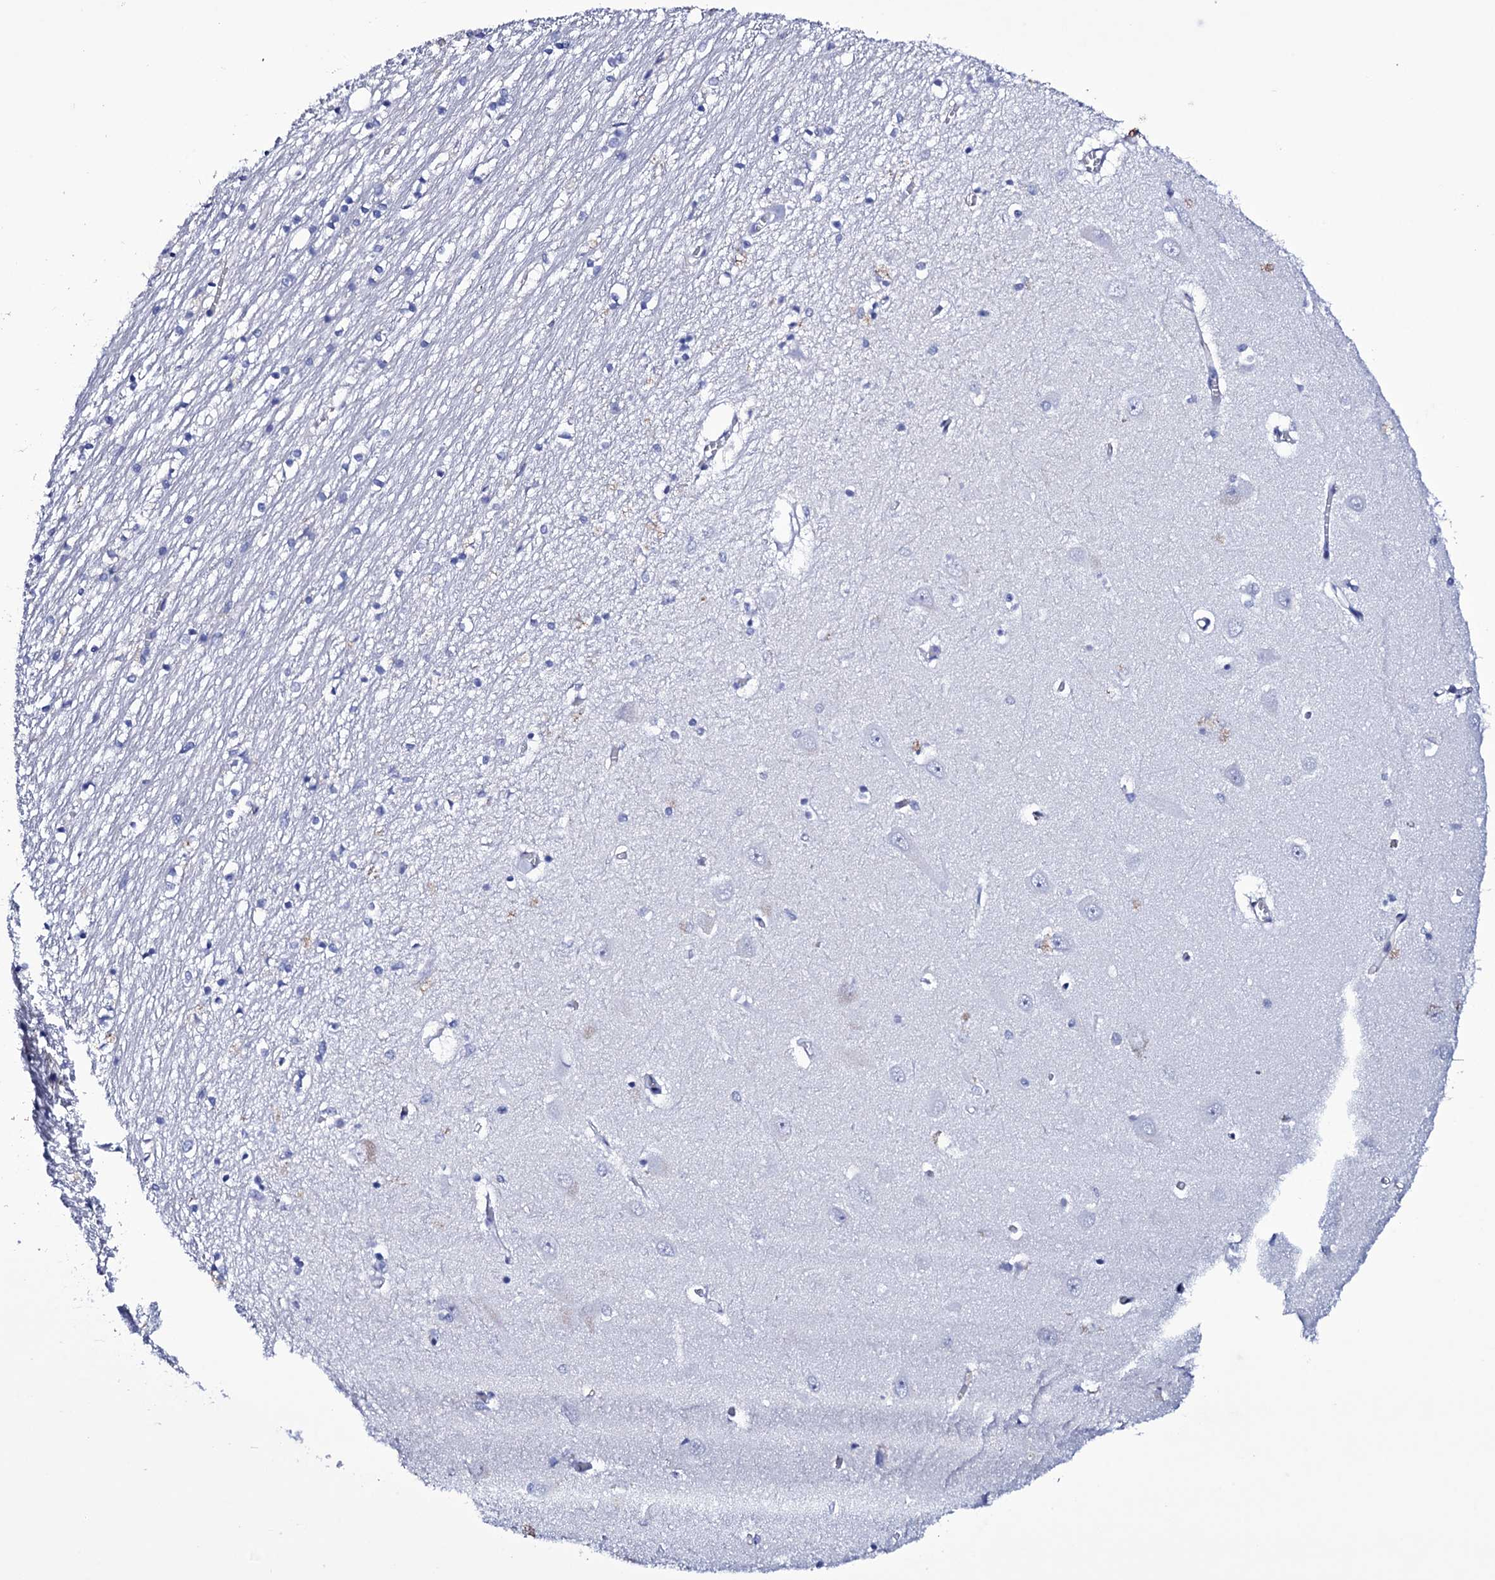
{"staining": {"intensity": "negative", "quantity": "none", "location": "none"}, "tissue": "hippocampus", "cell_type": "Glial cells", "image_type": "normal", "snomed": [{"axis": "morphology", "description": "Normal tissue, NOS"}, {"axis": "topography", "description": "Hippocampus"}], "caption": "Immunohistochemical staining of normal hippocampus exhibits no significant staining in glial cells. (DAB (3,3'-diaminobenzidine) IHC visualized using brightfield microscopy, high magnification).", "gene": "ITPRID2", "patient": {"sex": "male", "age": 70}}